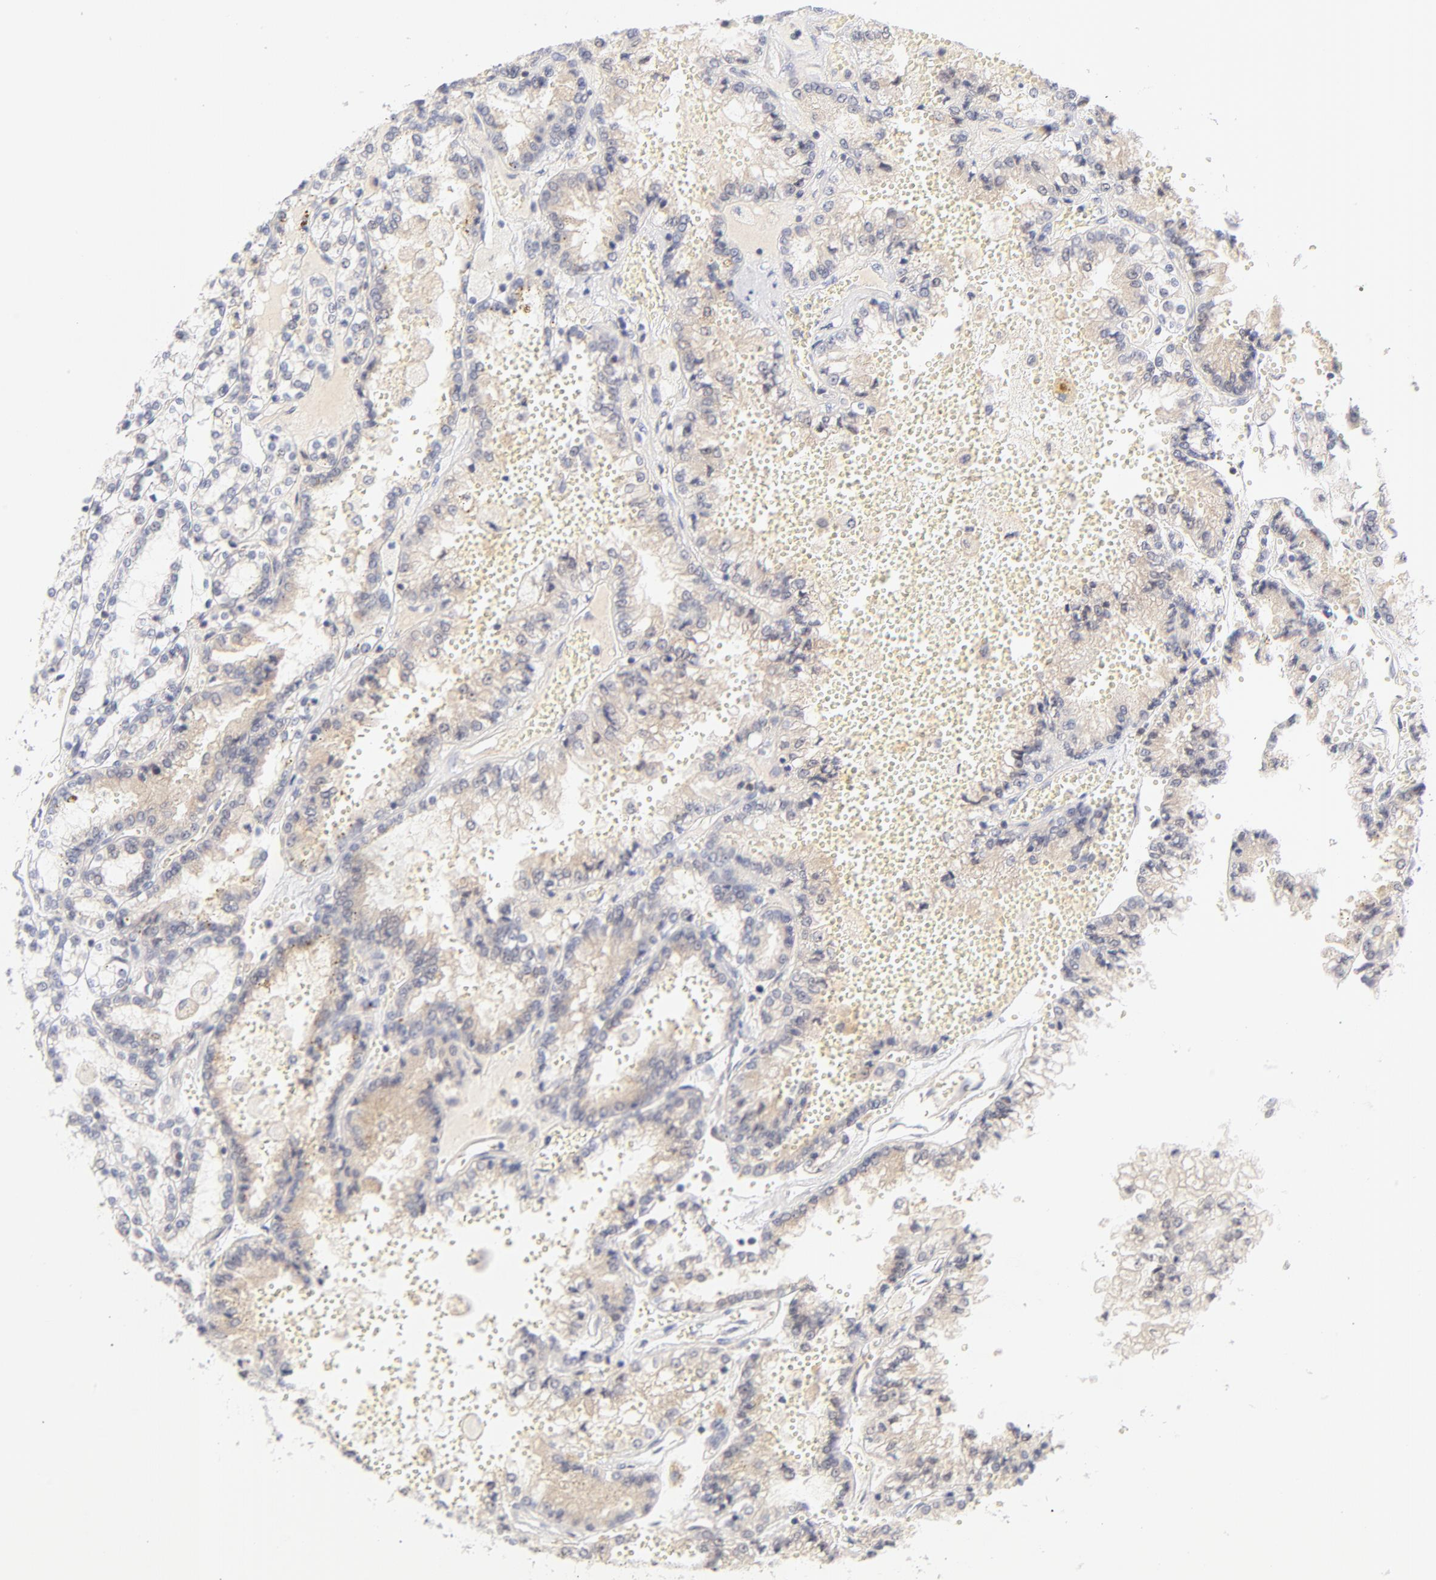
{"staining": {"intensity": "negative", "quantity": "none", "location": "none"}, "tissue": "renal cancer", "cell_type": "Tumor cells", "image_type": "cancer", "snomed": [{"axis": "morphology", "description": "Adenocarcinoma, NOS"}, {"axis": "topography", "description": "Kidney"}], "caption": "Tumor cells show no significant staining in renal cancer. The staining is performed using DAB (3,3'-diaminobenzidine) brown chromogen with nuclei counter-stained in using hematoxylin.", "gene": "CASP6", "patient": {"sex": "female", "age": 56}}